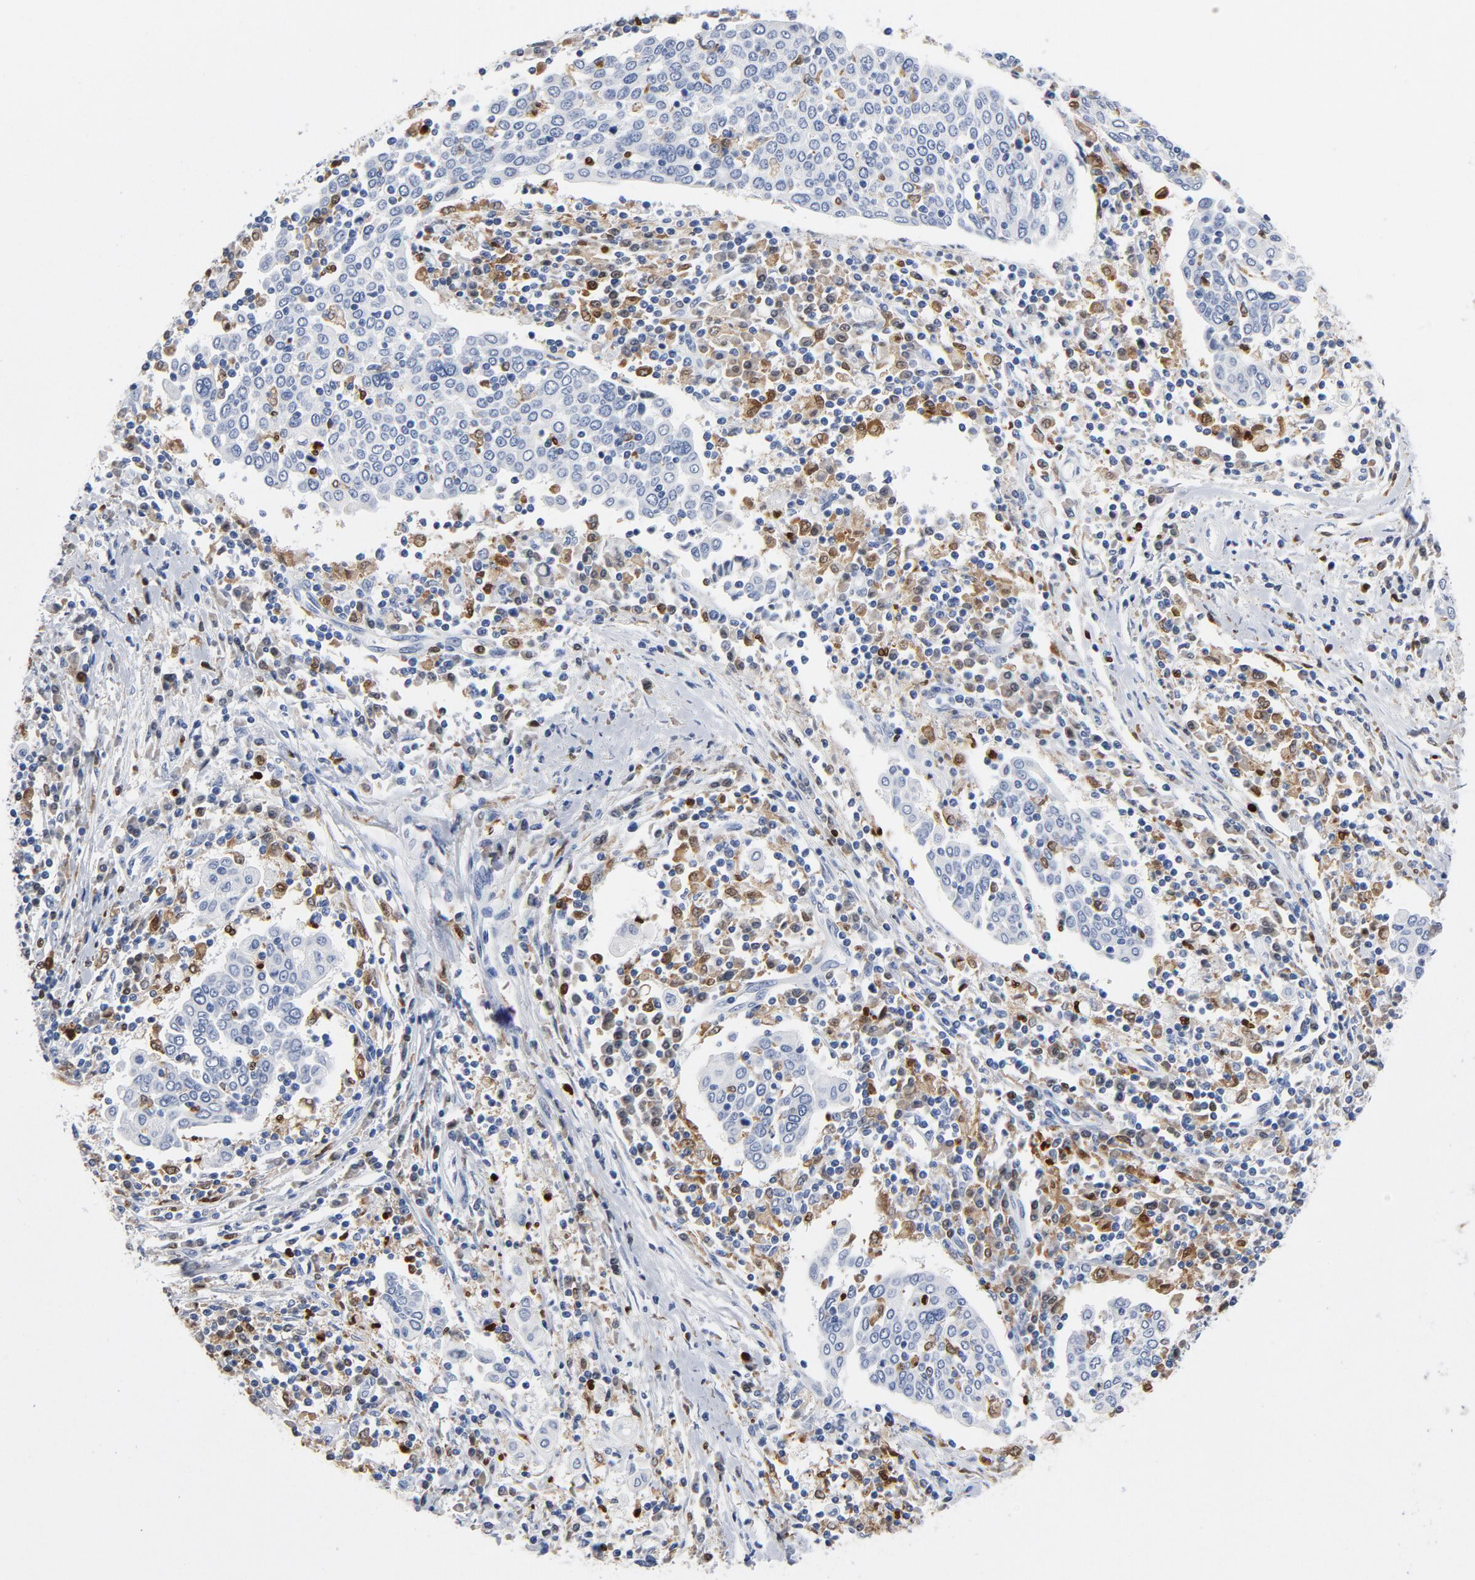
{"staining": {"intensity": "negative", "quantity": "none", "location": "none"}, "tissue": "cervical cancer", "cell_type": "Tumor cells", "image_type": "cancer", "snomed": [{"axis": "morphology", "description": "Squamous cell carcinoma, NOS"}, {"axis": "topography", "description": "Cervix"}], "caption": "High magnification brightfield microscopy of cervical cancer (squamous cell carcinoma) stained with DAB (3,3'-diaminobenzidine) (brown) and counterstained with hematoxylin (blue): tumor cells show no significant expression.", "gene": "NCF1", "patient": {"sex": "female", "age": 40}}